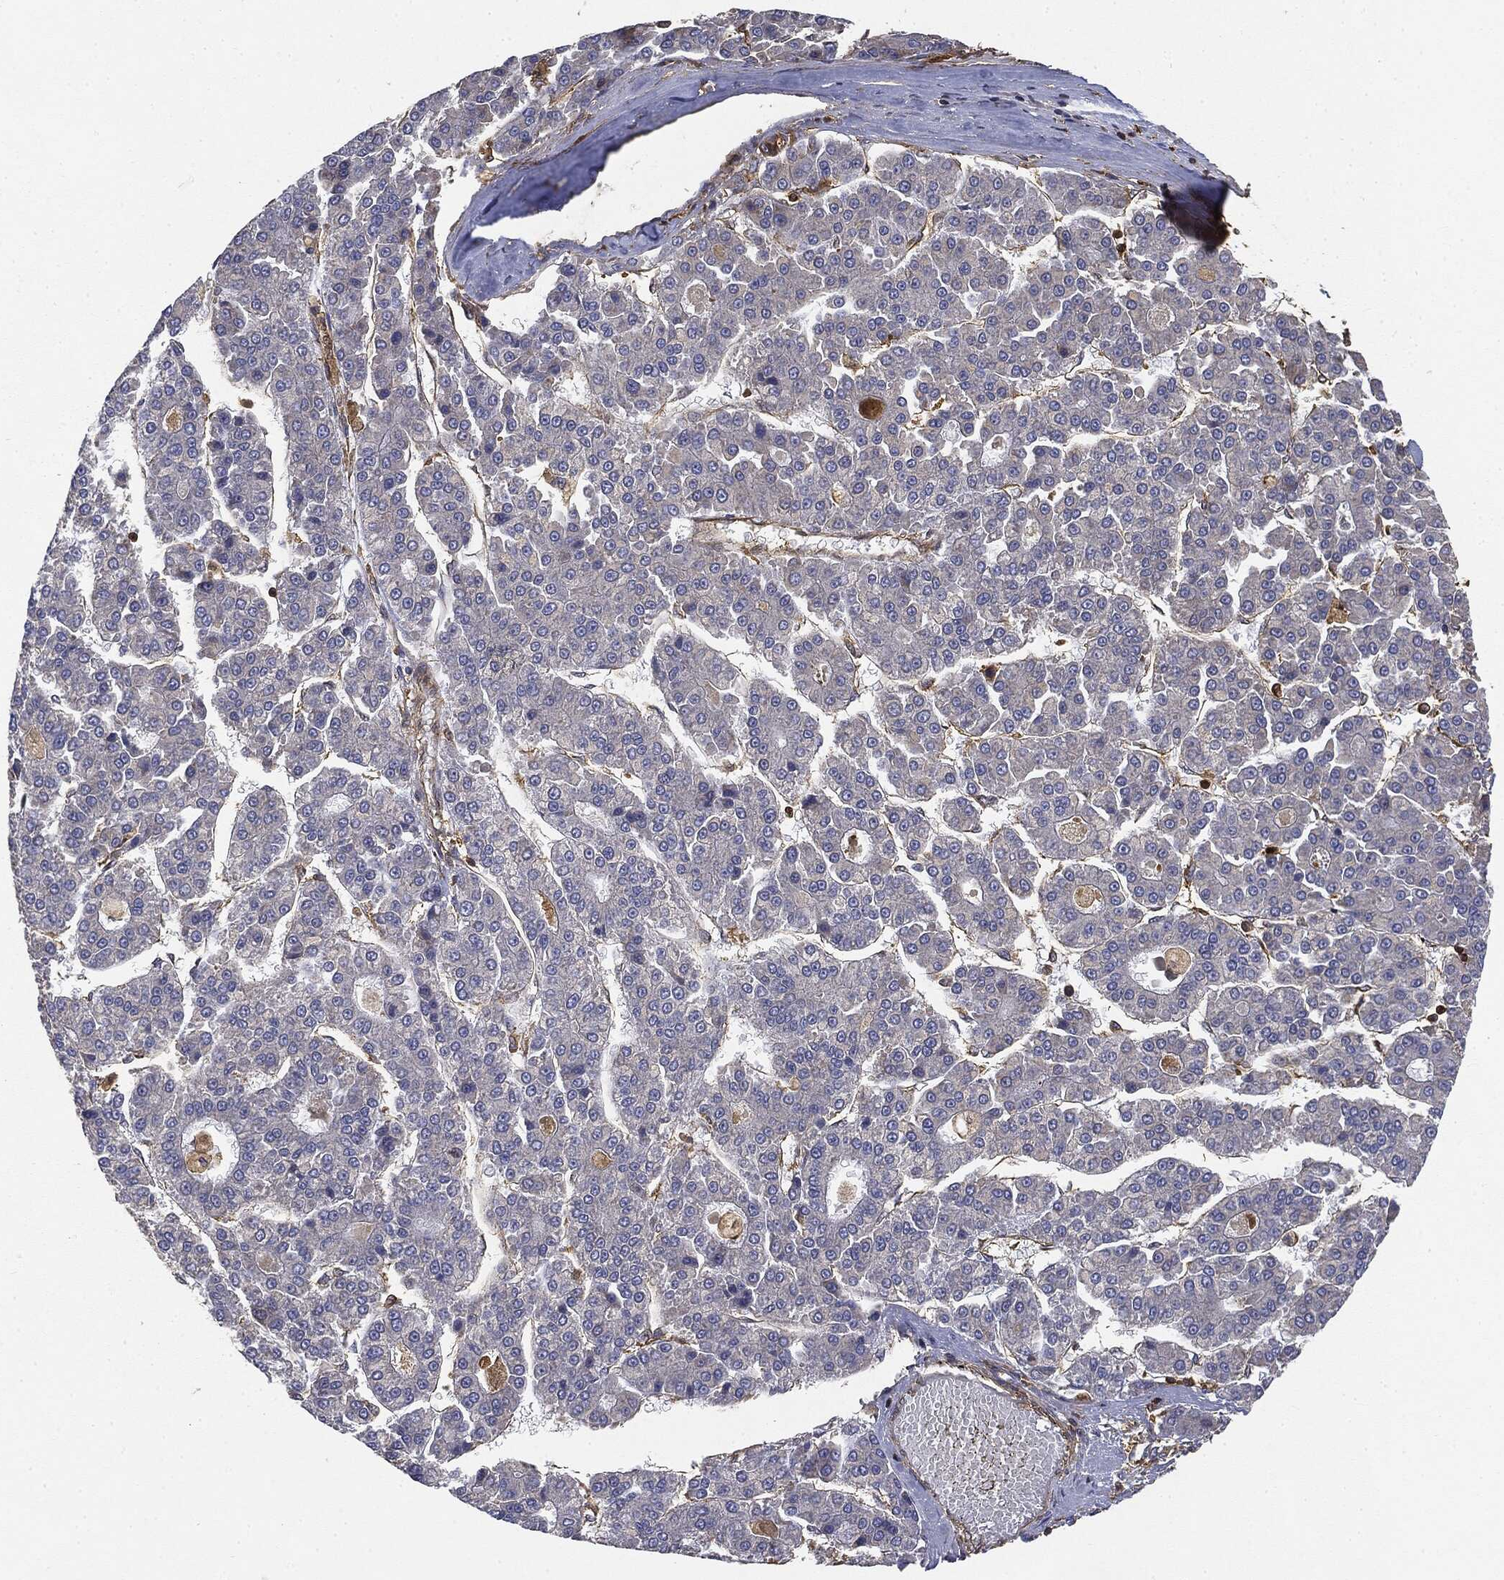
{"staining": {"intensity": "negative", "quantity": "none", "location": "none"}, "tissue": "liver cancer", "cell_type": "Tumor cells", "image_type": "cancer", "snomed": [{"axis": "morphology", "description": "Carcinoma, Hepatocellular, NOS"}, {"axis": "topography", "description": "Liver"}], "caption": "This photomicrograph is of liver hepatocellular carcinoma stained with immunohistochemistry (IHC) to label a protein in brown with the nuclei are counter-stained blue. There is no expression in tumor cells.", "gene": "WDR1", "patient": {"sex": "male", "age": 70}}